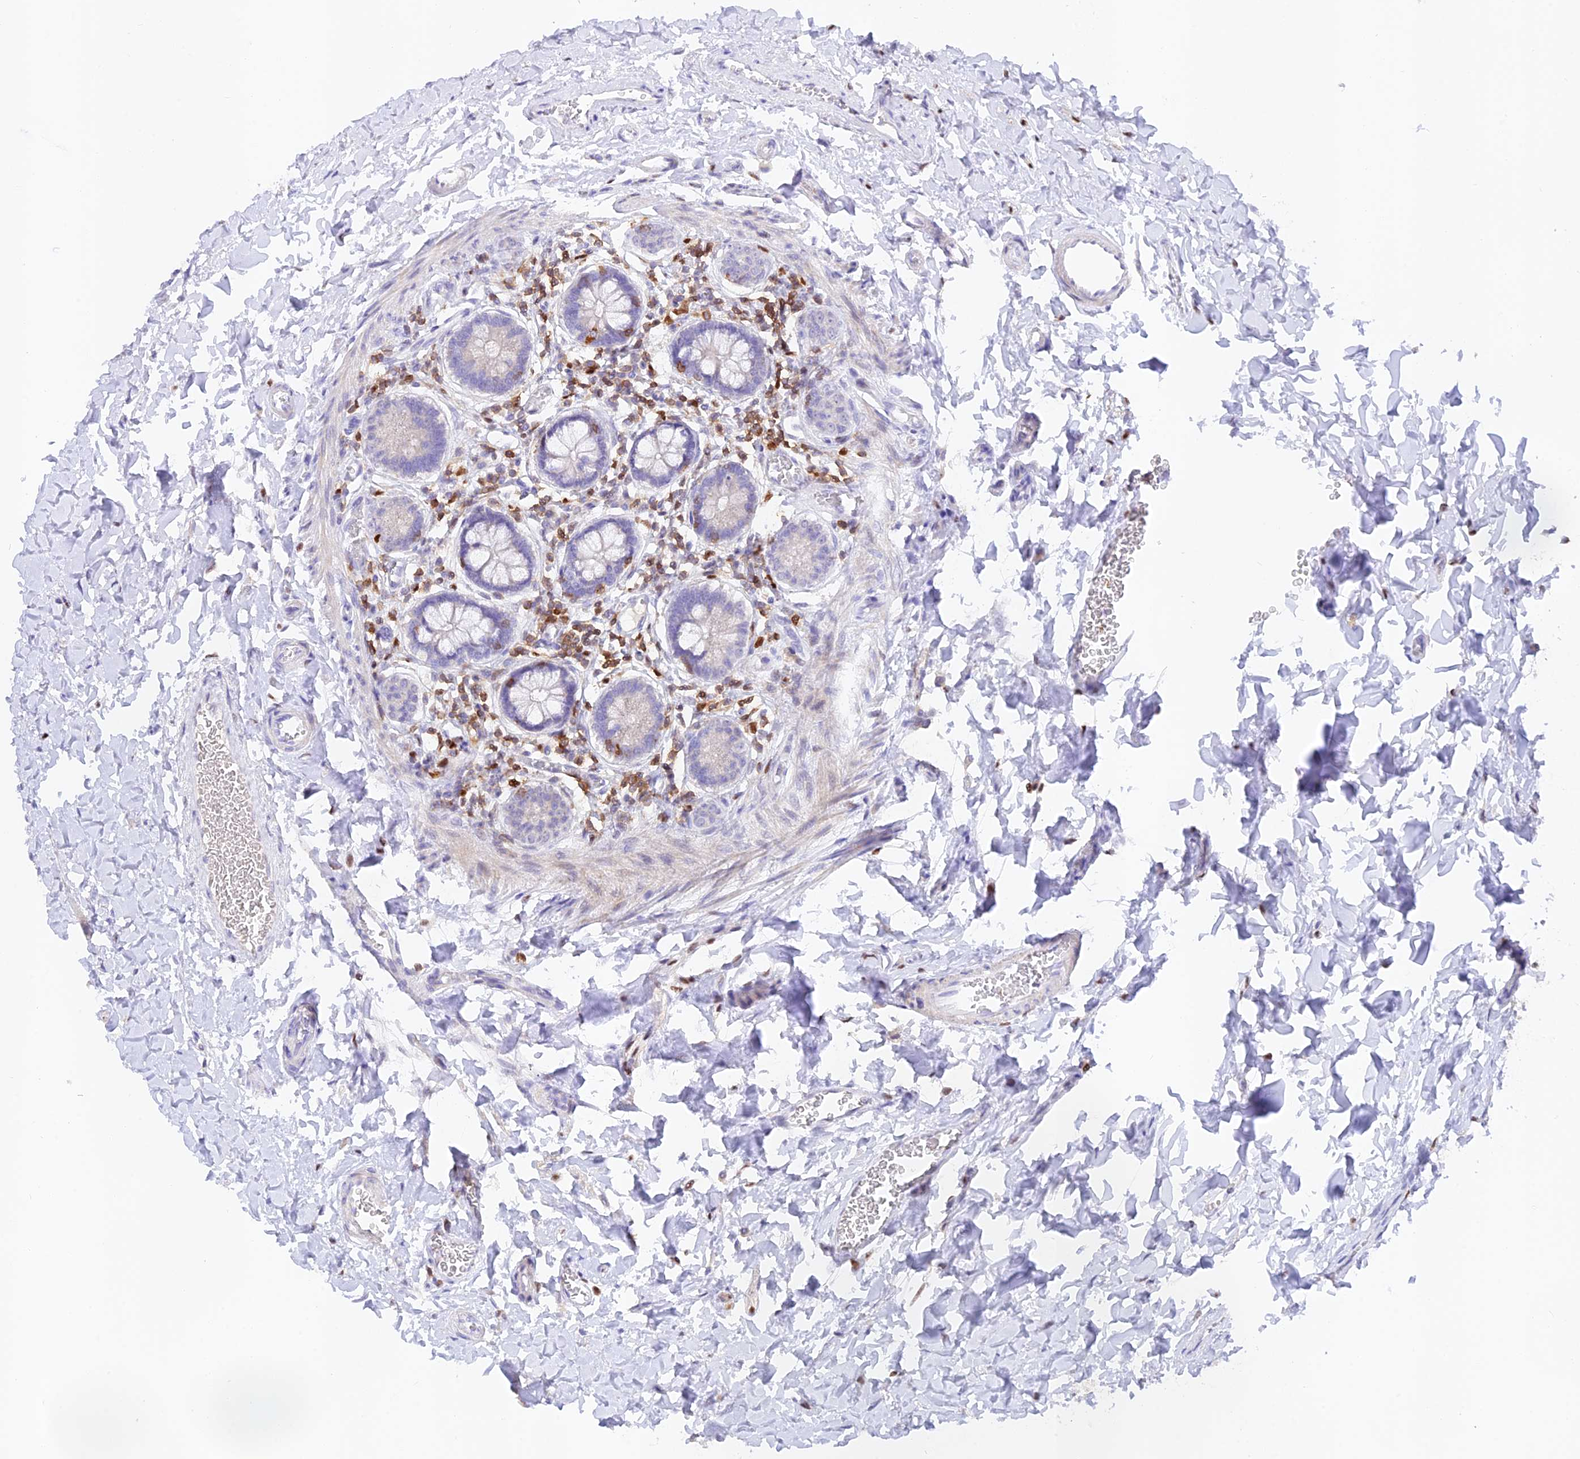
{"staining": {"intensity": "negative", "quantity": "none", "location": "none"}, "tissue": "small intestine", "cell_type": "Glandular cells", "image_type": "normal", "snomed": [{"axis": "morphology", "description": "Normal tissue, NOS"}, {"axis": "topography", "description": "Small intestine"}], "caption": "Human small intestine stained for a protein using IHC displays no expression in glandular cells.", "gene": "DENND1C", "patient": {"sex": "male", "age": 52}}